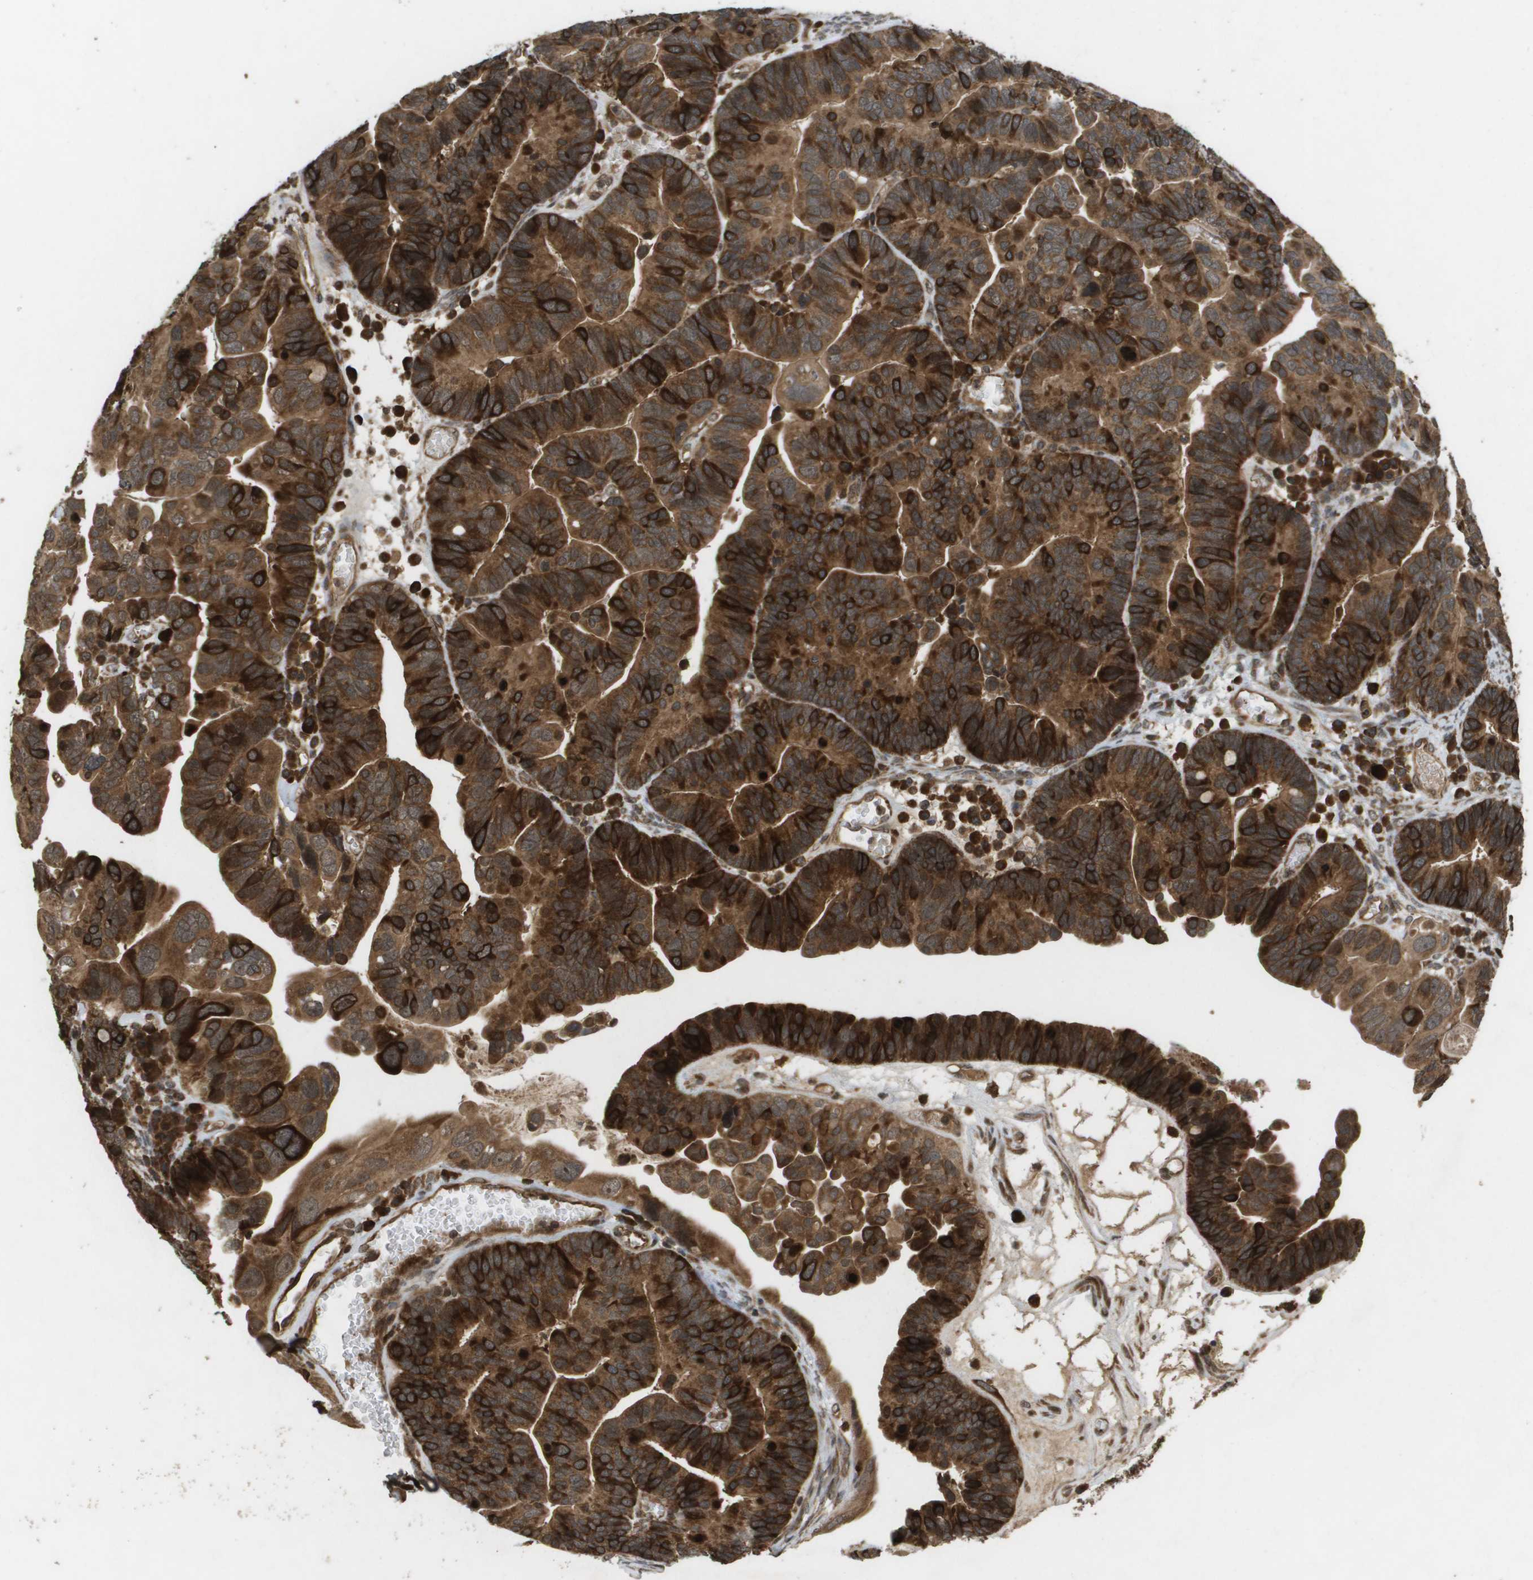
{"staining": {"intensity": "strong", "quantity": ">75%", "location": "cytoplasmic/membranous,nuclear"}, "tissue": "ovarian cancer", "cell_type": "Tumor cells", "image_type": "cancer", "snomed": [{"axis": "morphology", "description": "Cystadenocarcinoma, serous, NOS"}, {"axis": "topography", "description": "Ovary"}], "caption": "Human ovarian cancer stained with a brown dye shows strong cytoplasmic/membranous and nuclear positive staining in approximately >75% of tumor cells.", "gene": "KIF11", "patient": {"sex": "female", "age": 56}}